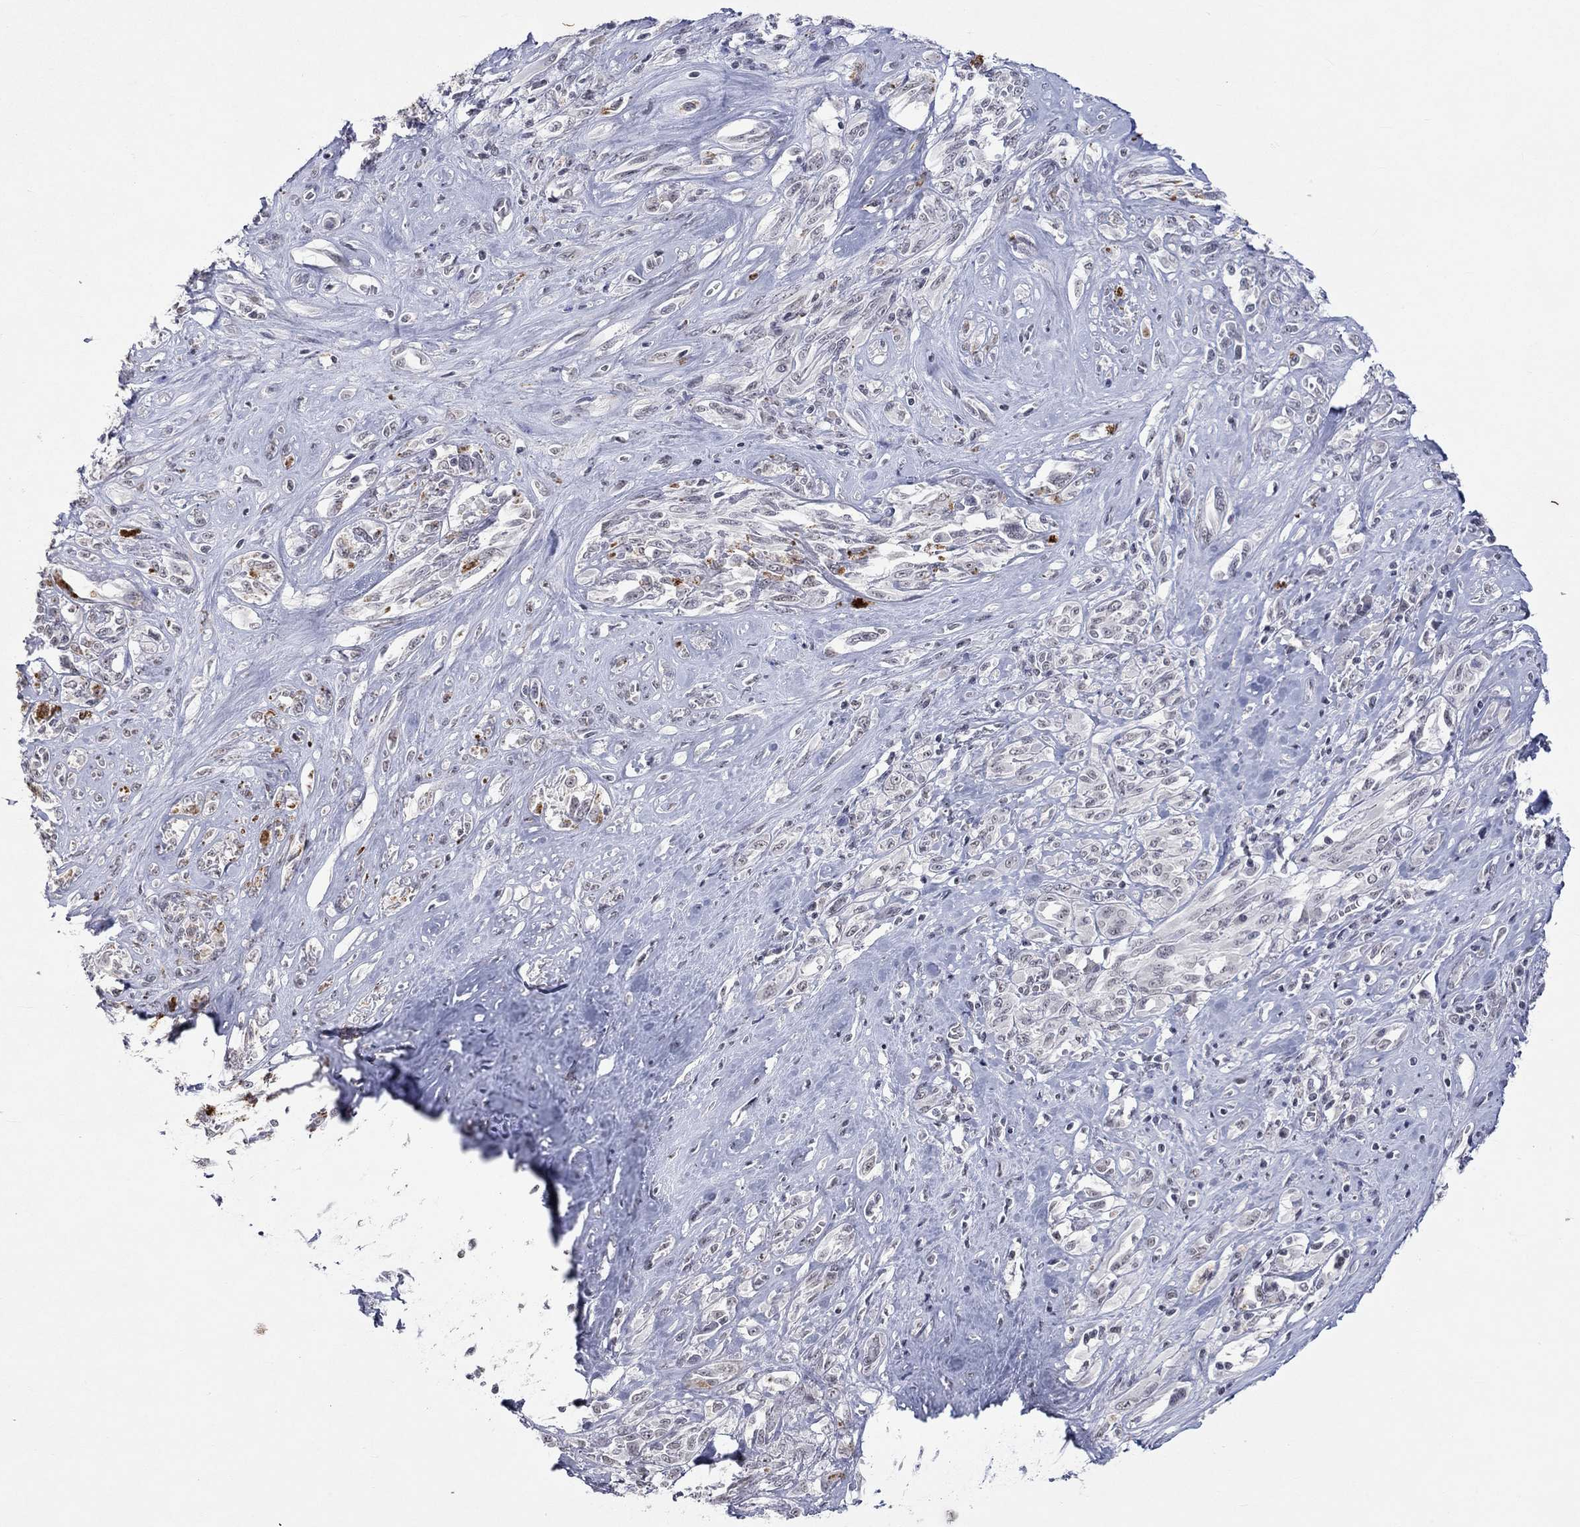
{"staining": {"intensity": "negative", "quantity": "none", "location": "none"}, "tissue": "melanoma", "cell_type": "Tumor cells", "image_type": "cancer", "snomed": [{"axis": "morphology", "description": "Malignant melanoma, NOS"}, {"axis": "topography", "description": "Skin"}], "caption": "The micrograph reveals no significant positivity in tumor cells of malignant melanoma. The staining is performed using DAB brown chromogen with nuclei counter-stained in using hematoxylin.", "gene": "TMEM143", "patient": {"sex": "female", "age": 91}}